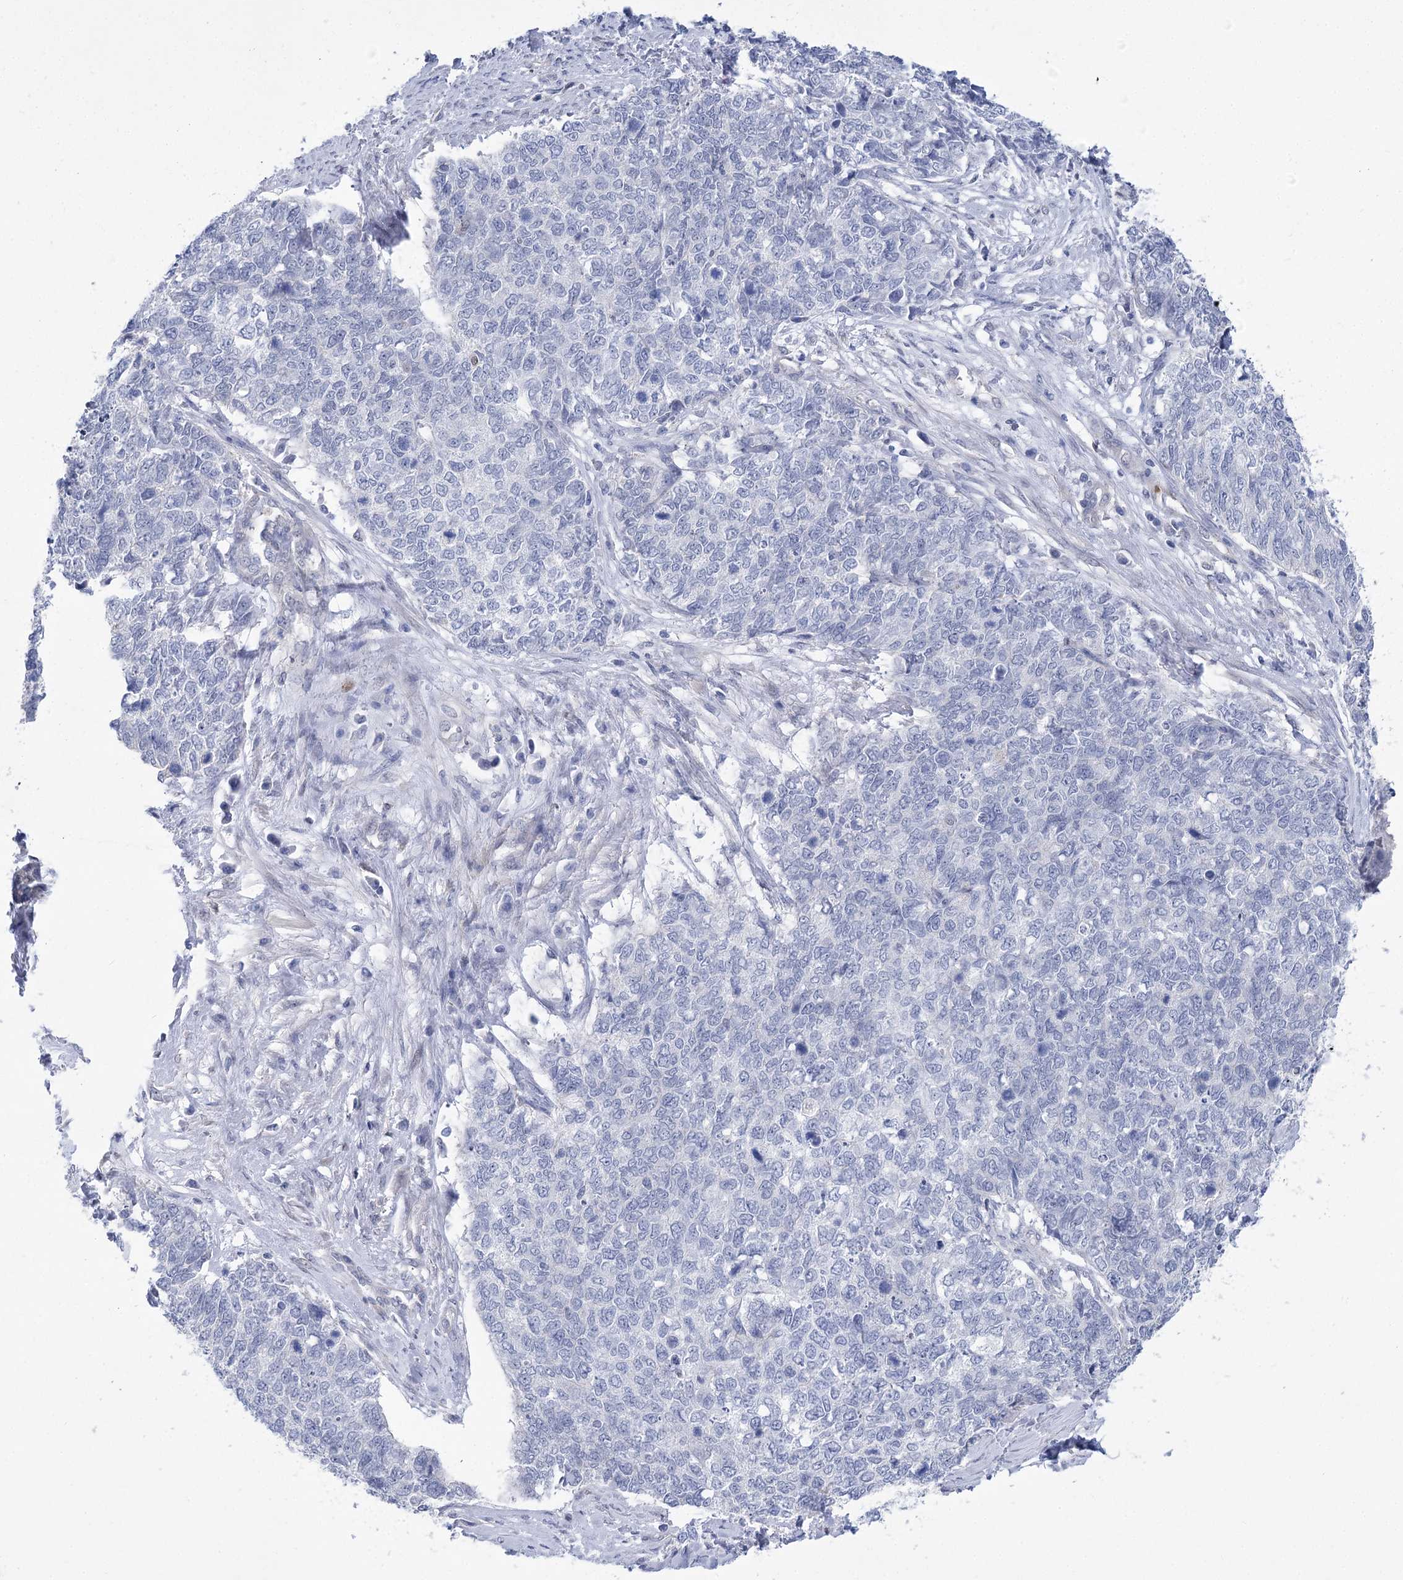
{"staining": {"intensity": "negative", "quantity": "none", "location": "none"}, "tissue": "cervical cancer", "cell_type": "Tumor cells", "image_type": "cancer", "snomed": [{"axis": "morphology", "description": "Squamous cell carcinoma, NOS"}, {"axis": "topography", "description": "Cervix"}], "caption": "This is an IHC photomicrograph of human cervical cancer. There is no positivity in tumor cells.", "gene": "THAP6", "patient": {"sex": "female", "age": 63}}